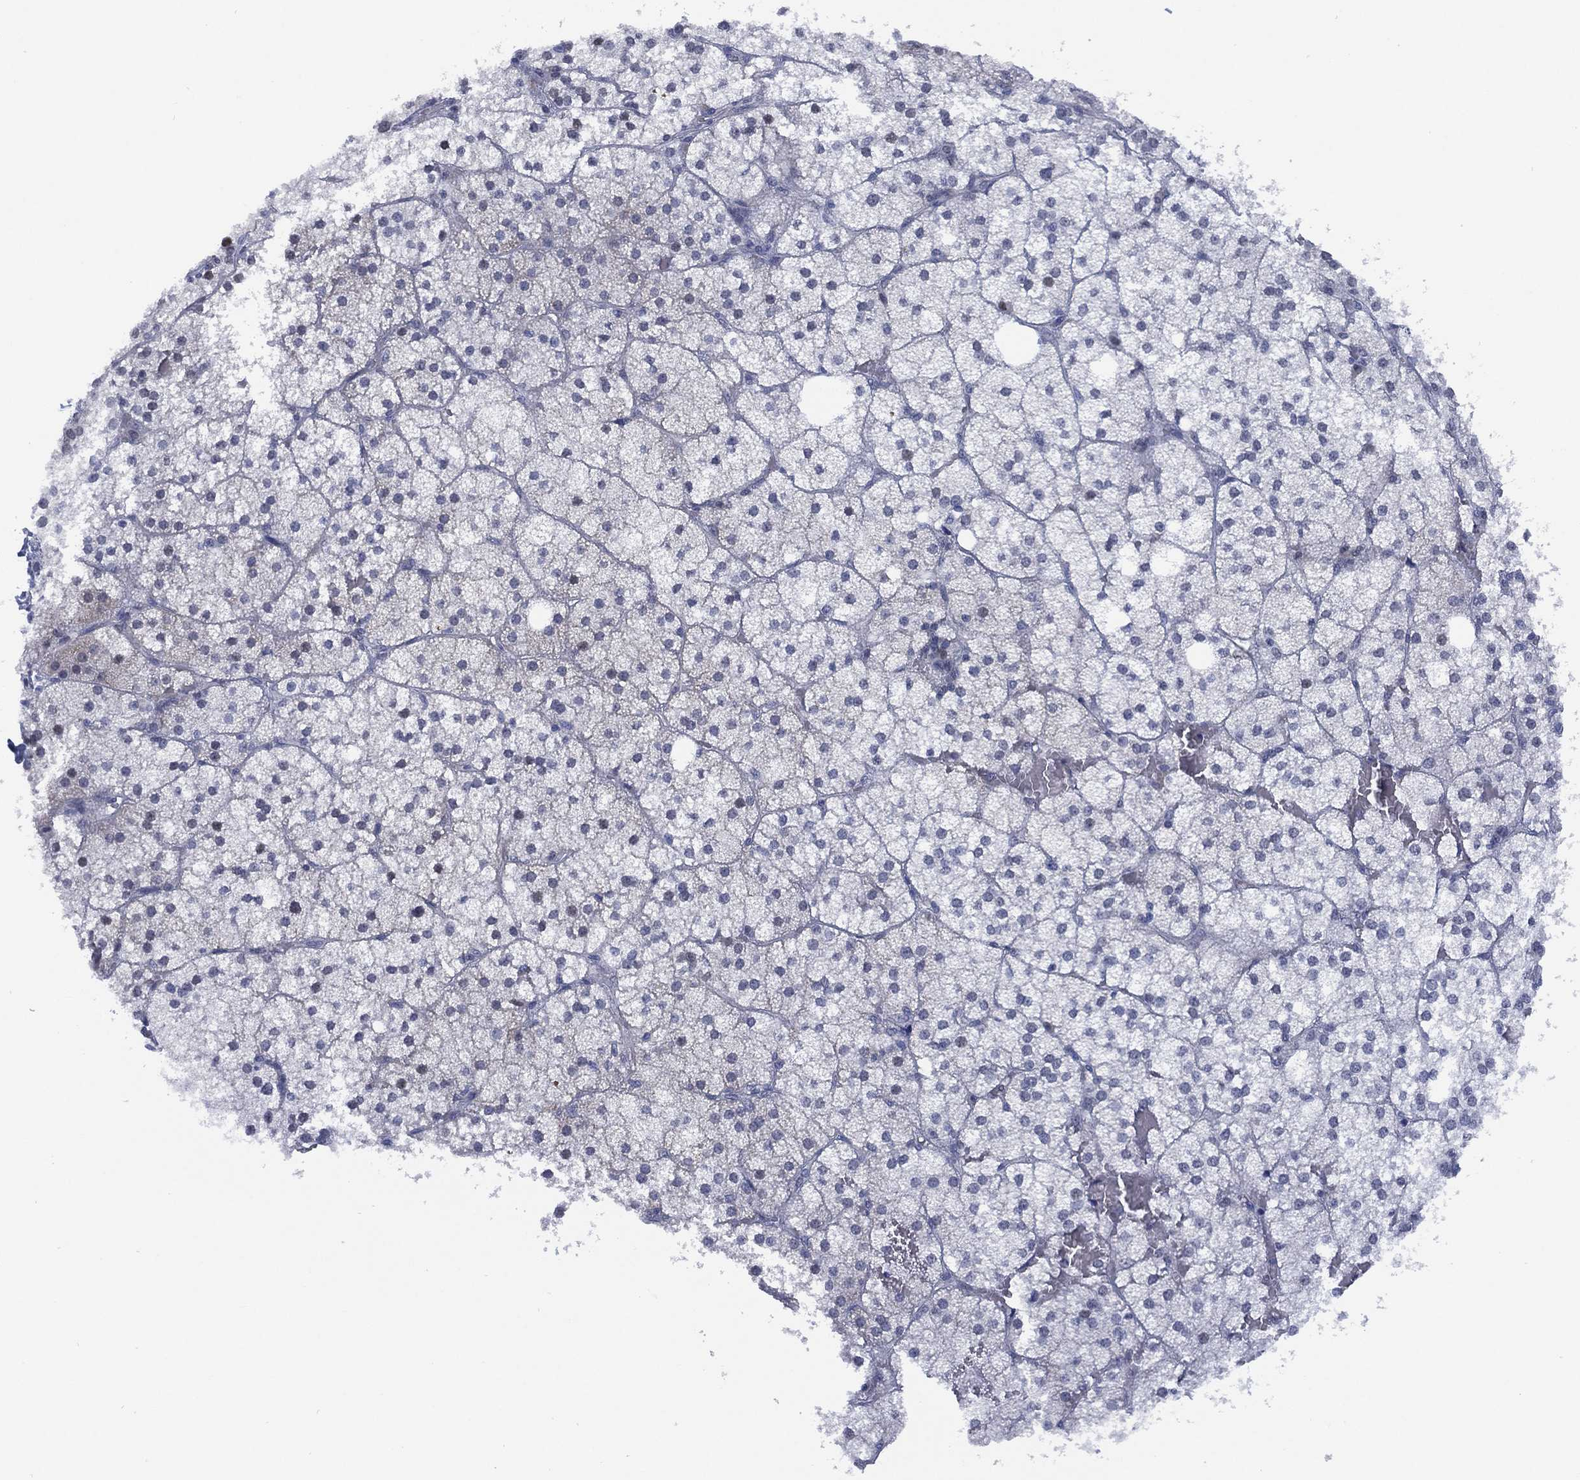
{"staining": {"intensity": "weak", "quantity": "<25%", "location": "nuclear"}, "tissue": "adrenal gland", "cell_type": "Glandular cells", "image_type": "normal", "snomed": [{"axis": "morphology", "description": "Normal tissue, NOS"}, {"axis": "topography", "description": "Adrenal gland"}], "caption": "IHC of normal adrenal gland exhibits no positivity in glandular cells.", "gene": "SLC4A4", "patient": {"sex": "male", "age": 53}}